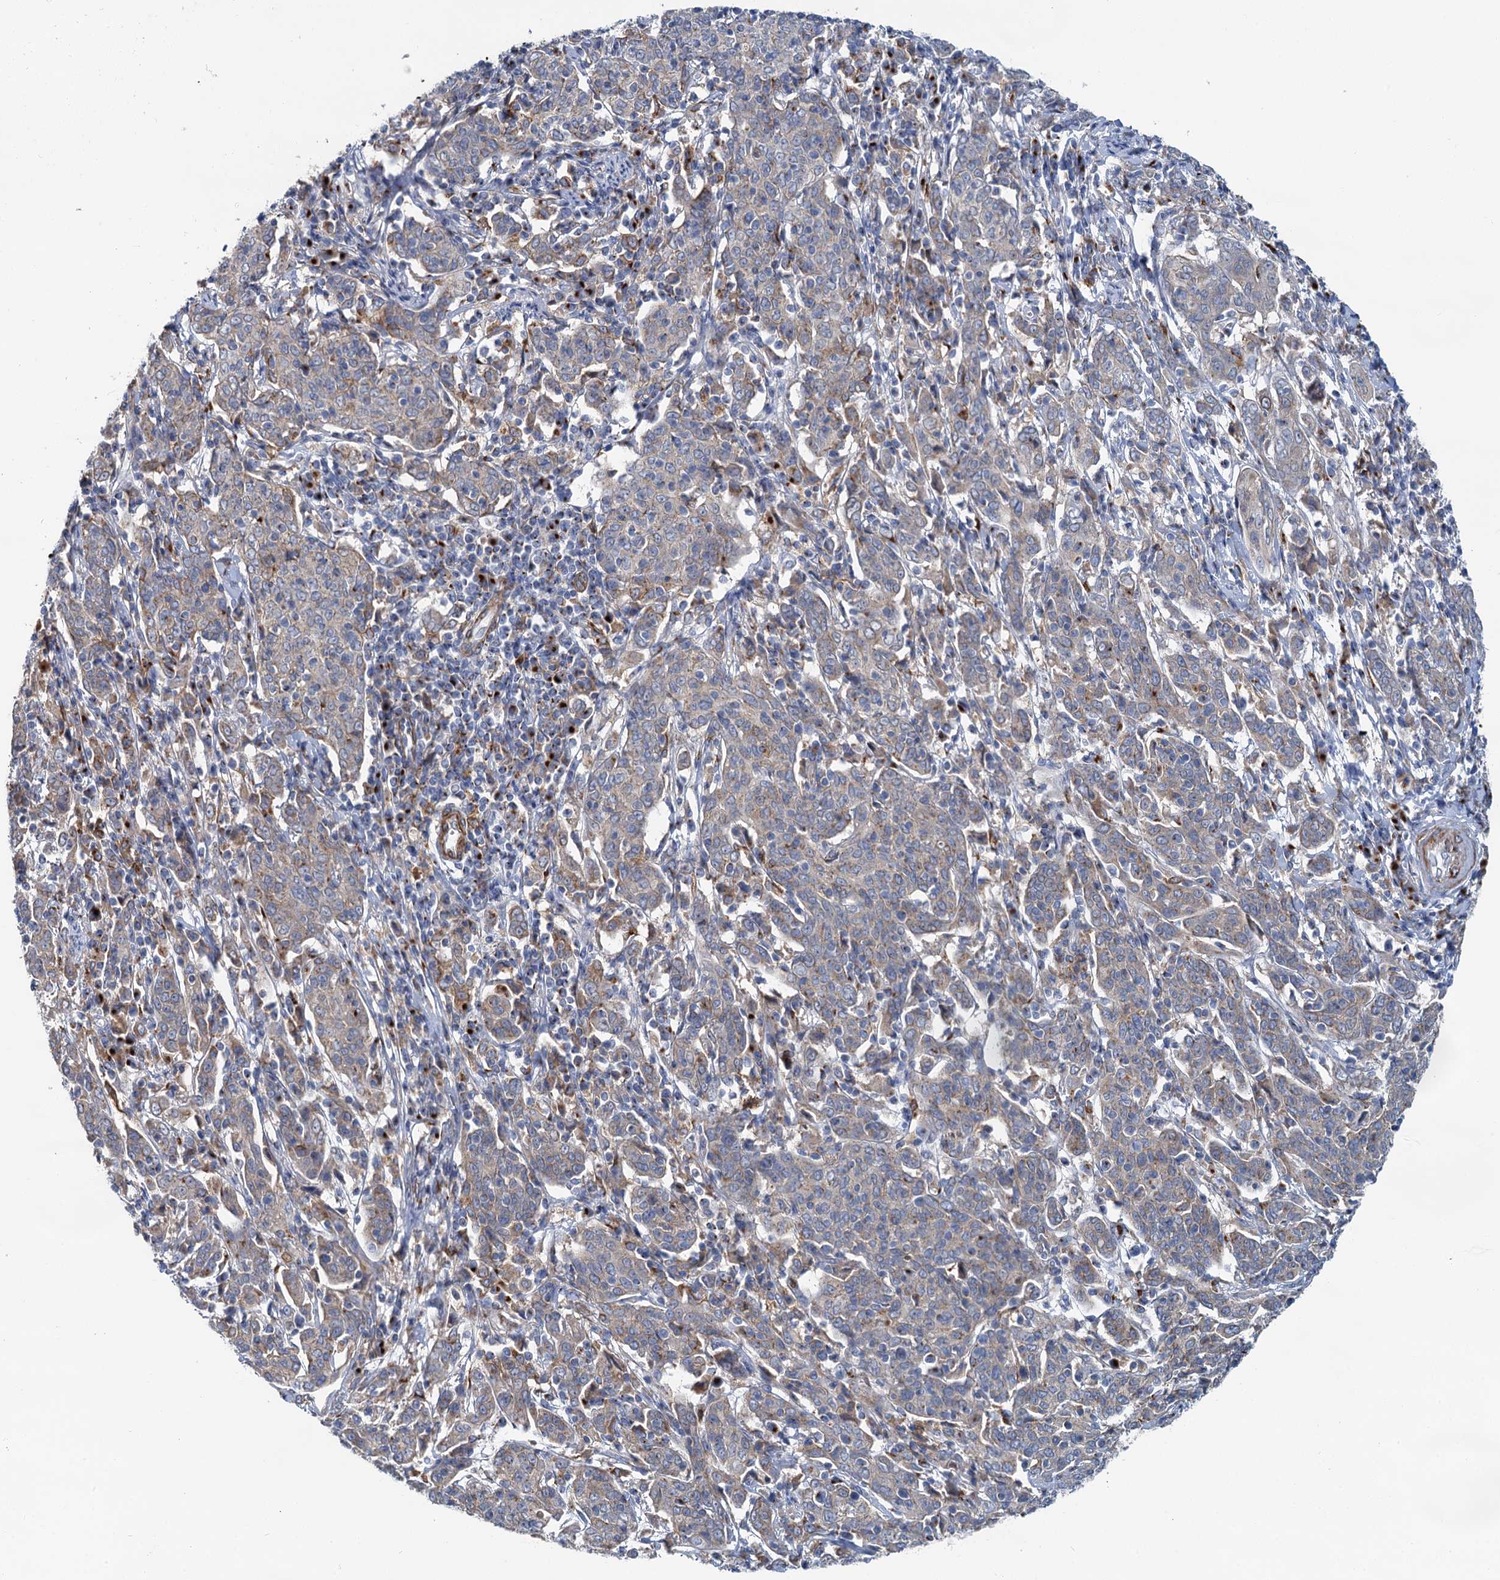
{"staining": {"intensity": "weak", "quantity": "25%-75%", "location": "cytoplasmic/membranous"}, "tissue": "cervical cancer", "cell_type": "Tumor cells", "image_type": "cancer", "snomed": [{"axis": "morphology", "description": "Squamous cell carcinoma, NOS"}, {"axis": "topography", "description": "Cervix"}], "caption": "Cervical cancer stained for a protein (brown) reveals weak cytoplasmic/membranous positive expression in approximately 25%-75% of tumor cells.", "gene": "BET1L", "patient": {"sex": "female", "age": 67}}